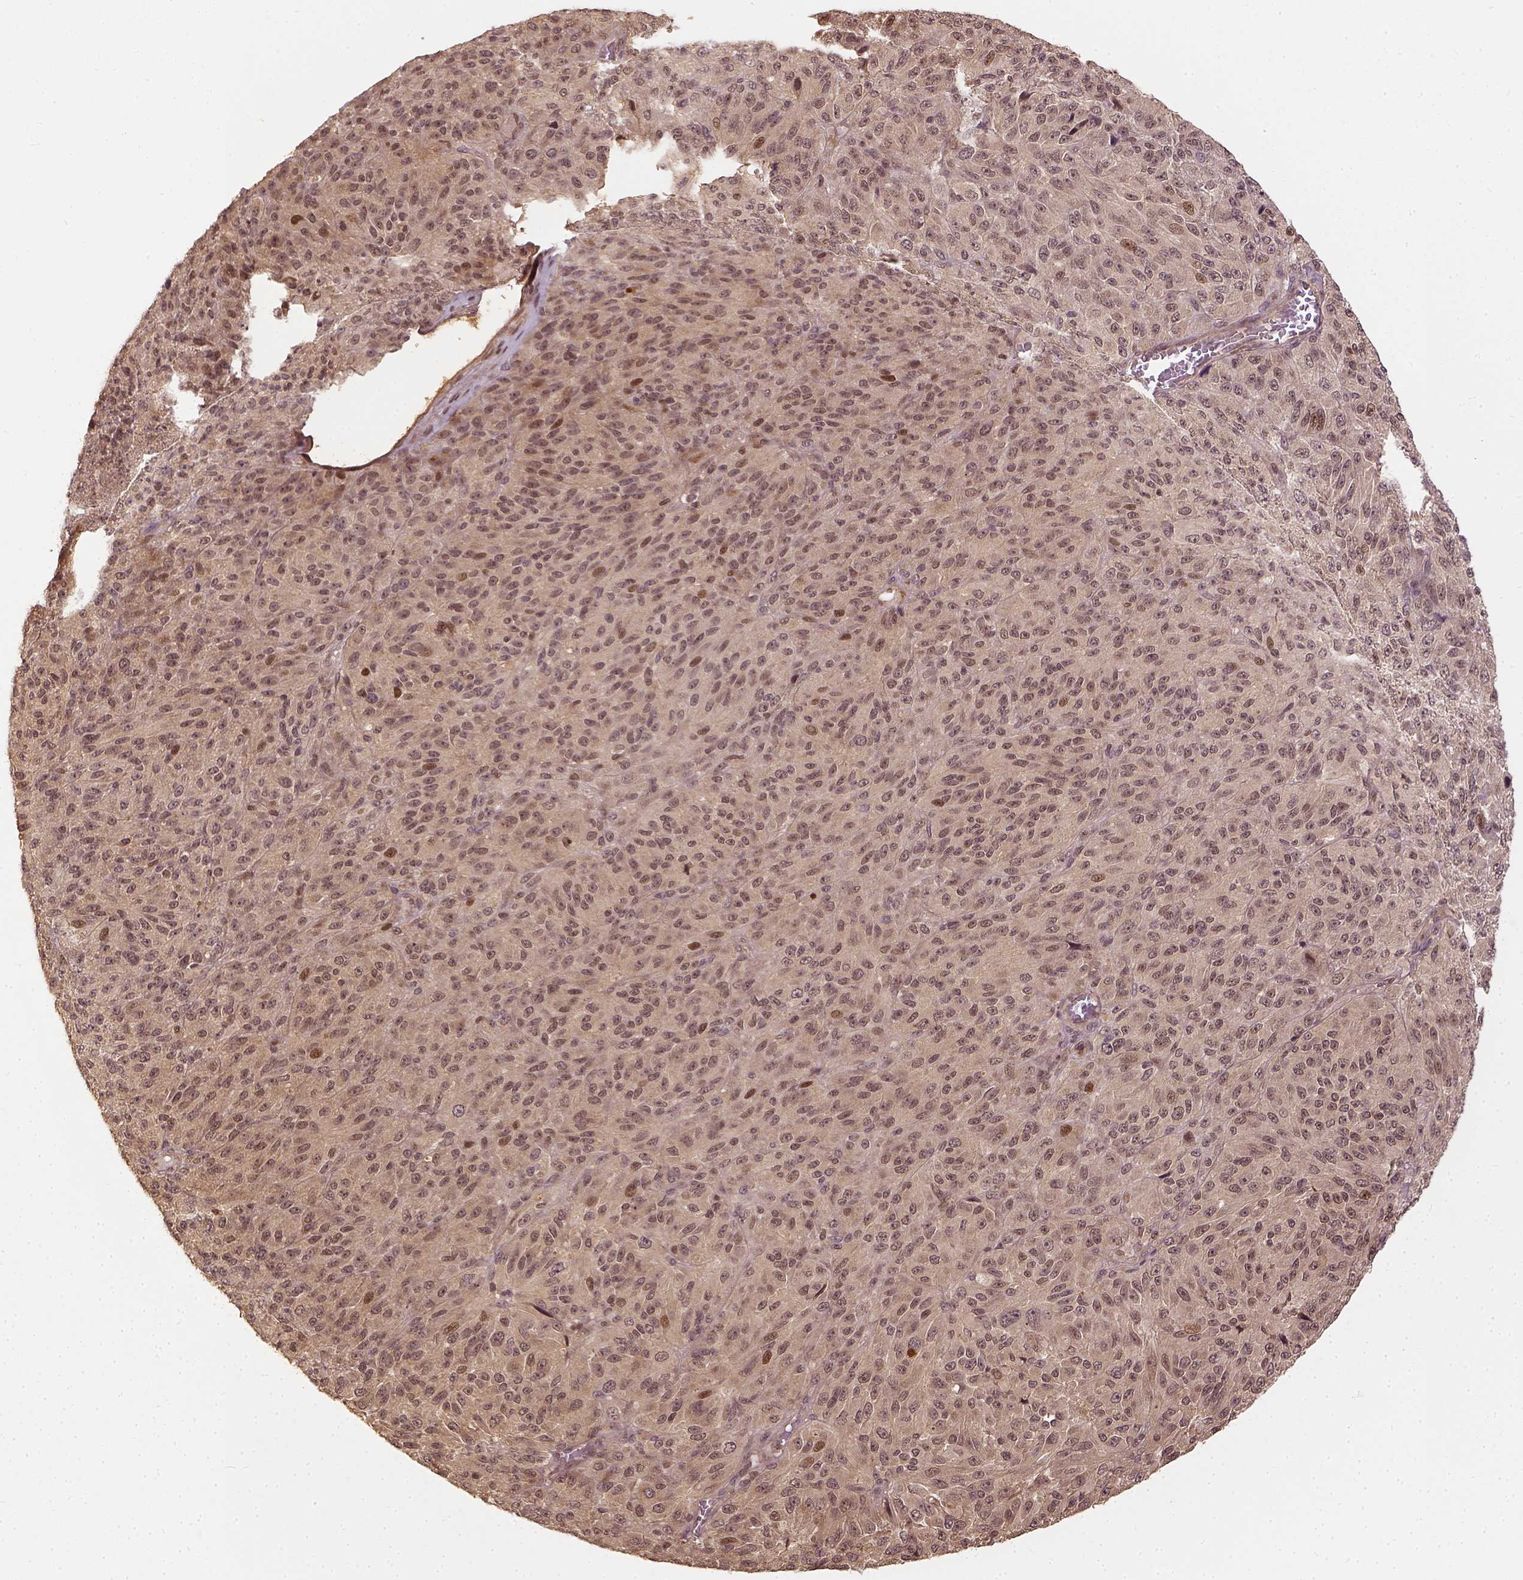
{"staining": {"intensity": "weak", "quantity": "25%-75%", "location": "cytoplasmic/membranous,nuclear"}, "tissue": "melanoma", "cell_type": "Tumor cells", "image_type": "cancer", "snomed": [{"axis": "morphology", "description": "Malignant melanoma, Metastatic site"}, {"axis": "topography", "description": "Brain"}], "caption": "A high-resolution photomicrograph shows immunohistochemistry (IHC) staining of melanoma, which demonstrates weak cytoplasmic/membranous and nuclear expression in about 25%-75% of tumor cells.", "gene": "VEGFA", "patient": {"sex": "female", "age": 56}}